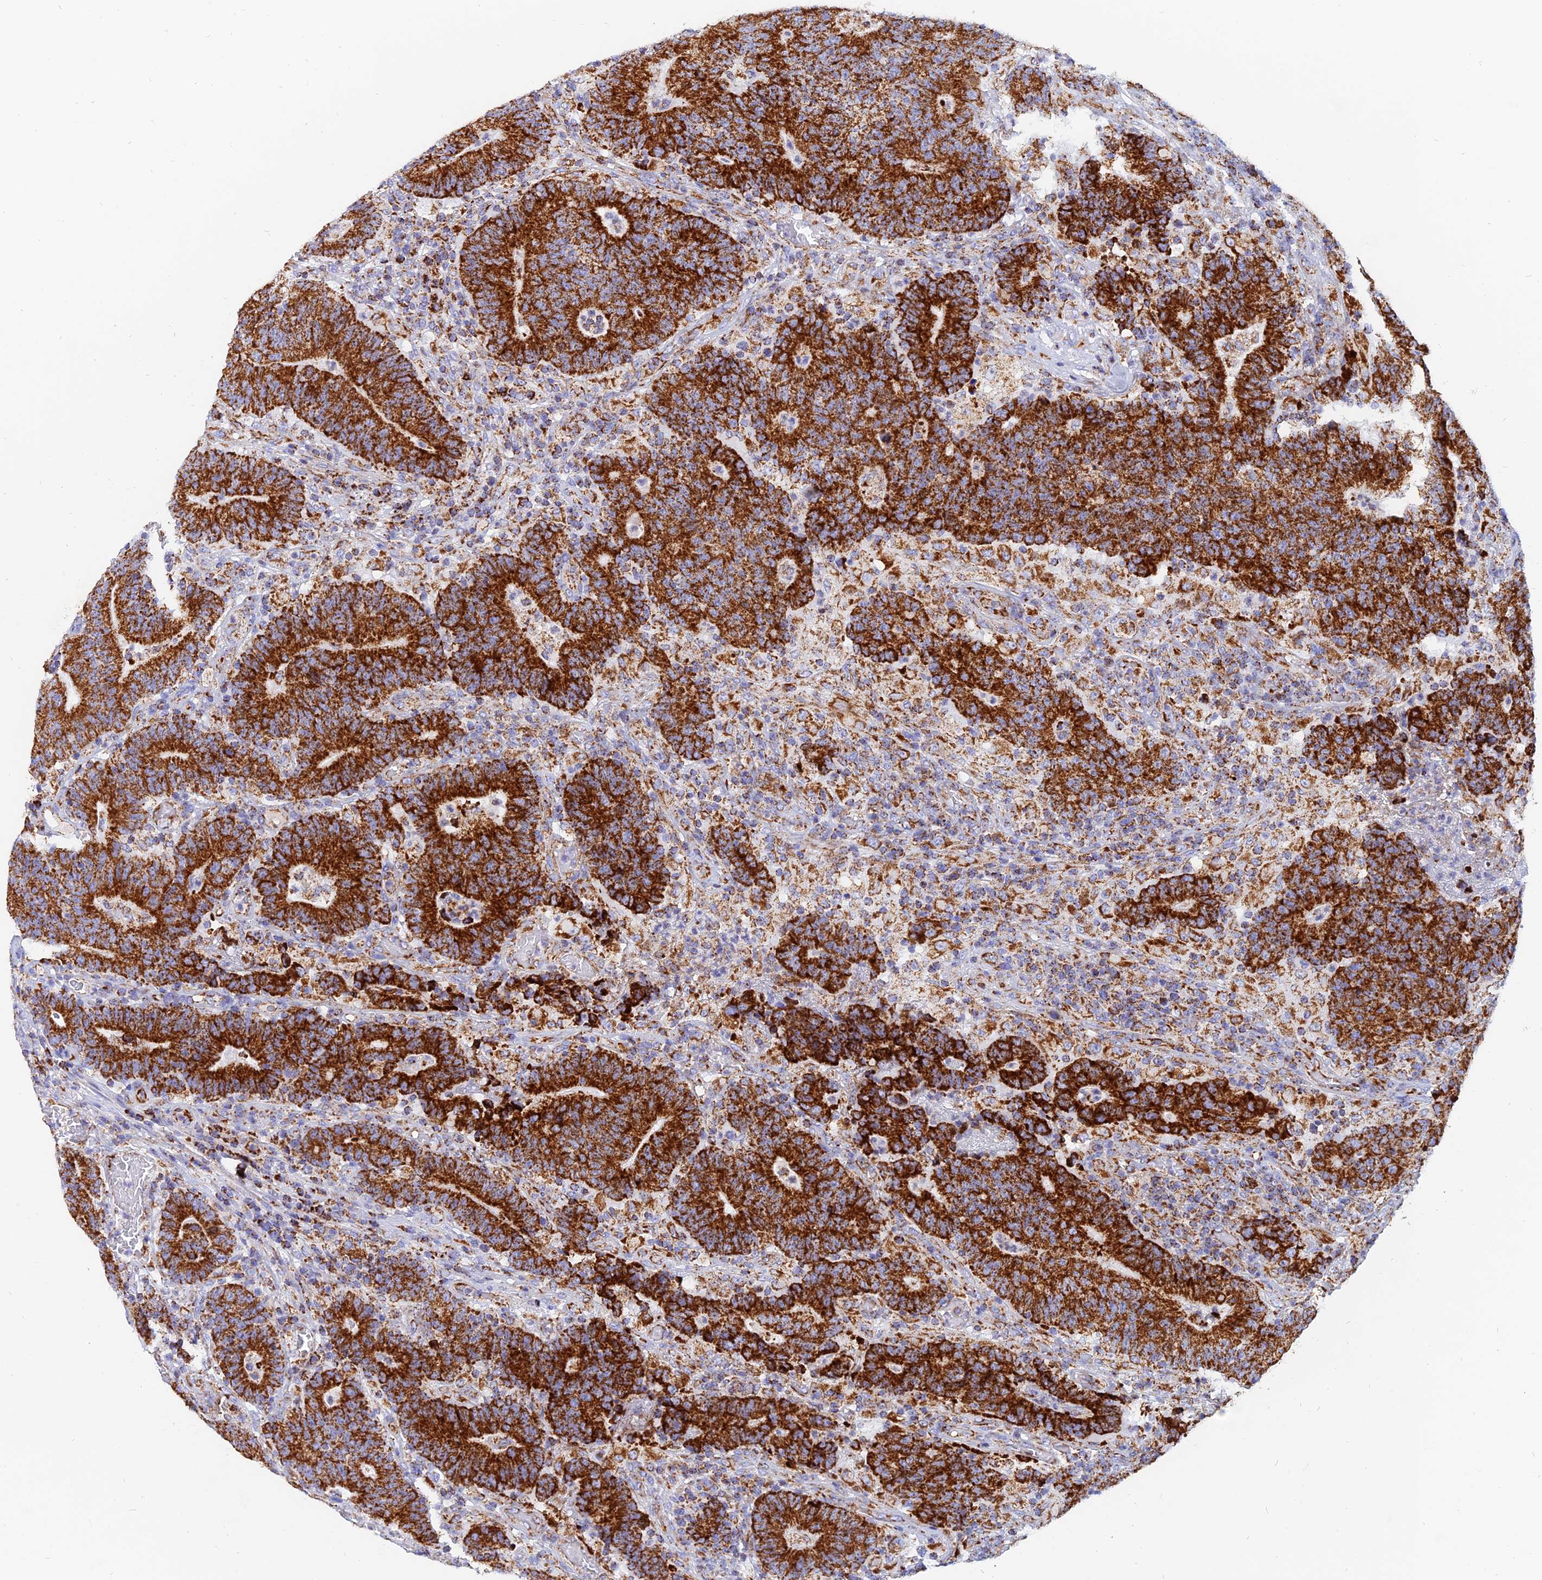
{"staining": {"intensity": "strong", "quantity": ">75%", "location": "cytoplasmic/membranous"}, "tissue": "colorectal cancer", "cell_type": "Tumor cells", "image_type": "cancer", "snomed": [{"axis": "morphology", "description": "Normal tissue, NOS"}, {"axis": "morphology", "description": "Adenocarcinoma, NOS"}, {"axis": "topography", "description": "Colon"}], "caption": "Approximately >75% of tumor cells in adenocarcinoma (colorectal) exhibit strong cytoplasmic/membranous protein expression as visualized by brown immunohistochemical staining.", "gene": "NDUFB6", "patient": {"sex": "female", "age": 75}}